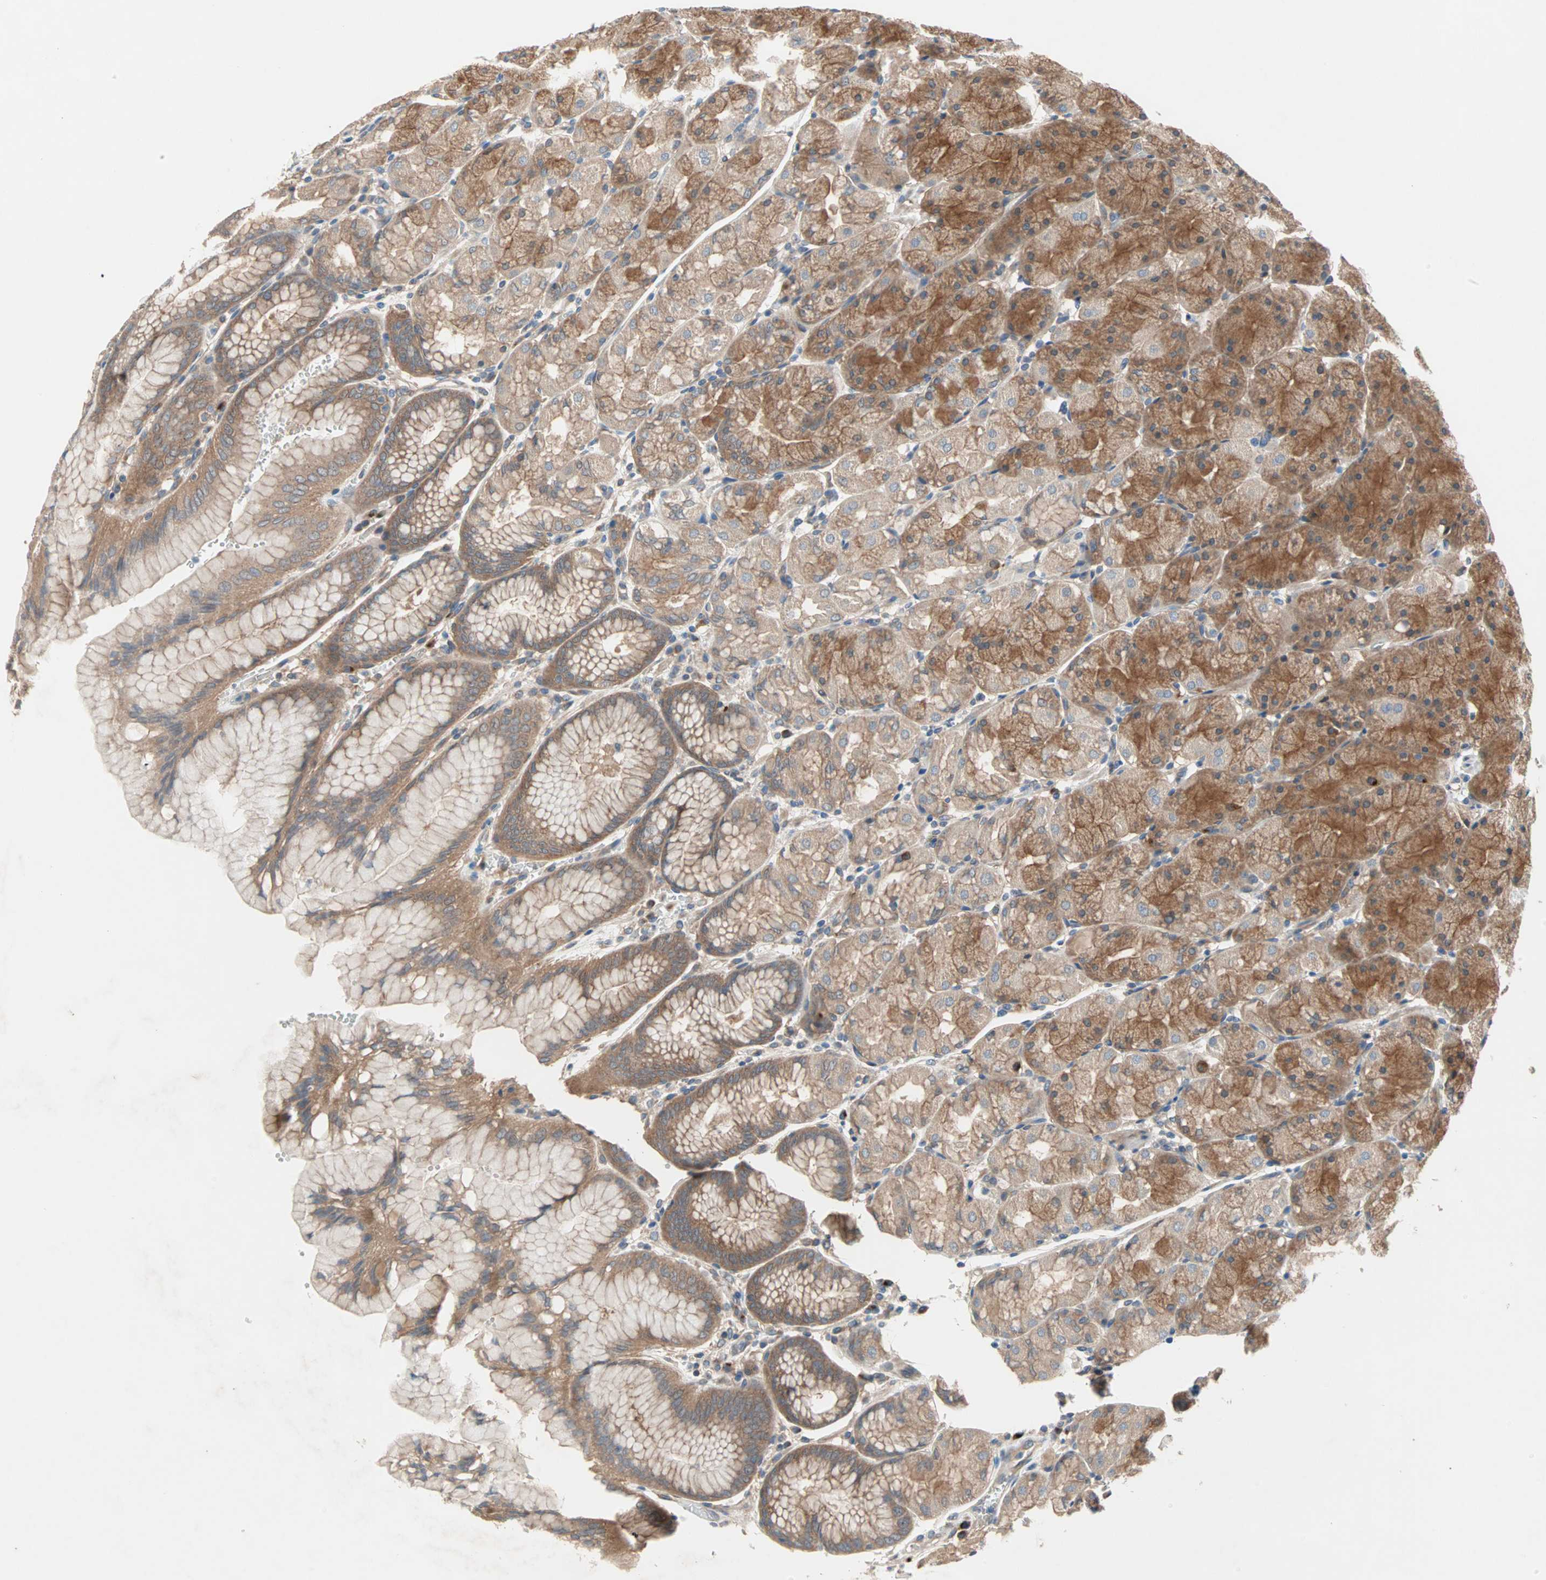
{"staining": {"intensity": "moderate", "quantity": ">75%", "location": "cytoplasmic/membranous"}, "tissue": "stomach", "cell_type": "Glandular cells", "image_type": "normal", "snomed": [{"axis": "morphology", "description": "Normal tissue, NOS"}, {"axis": "topography", "description": "Stomach, upper"}, {"axis": "topography", "description": "Stomach"}], "caption": "Benign stomach was stained to show a protein in brown. There is medium levels of moderate cytoplasmic/membranous staining in about >75% of glandular cells. The protein is shown in brown color, while the nuclei are stained blue.", "gene": "PDE8A", "patient": {"sex": "male", "age": 76}}